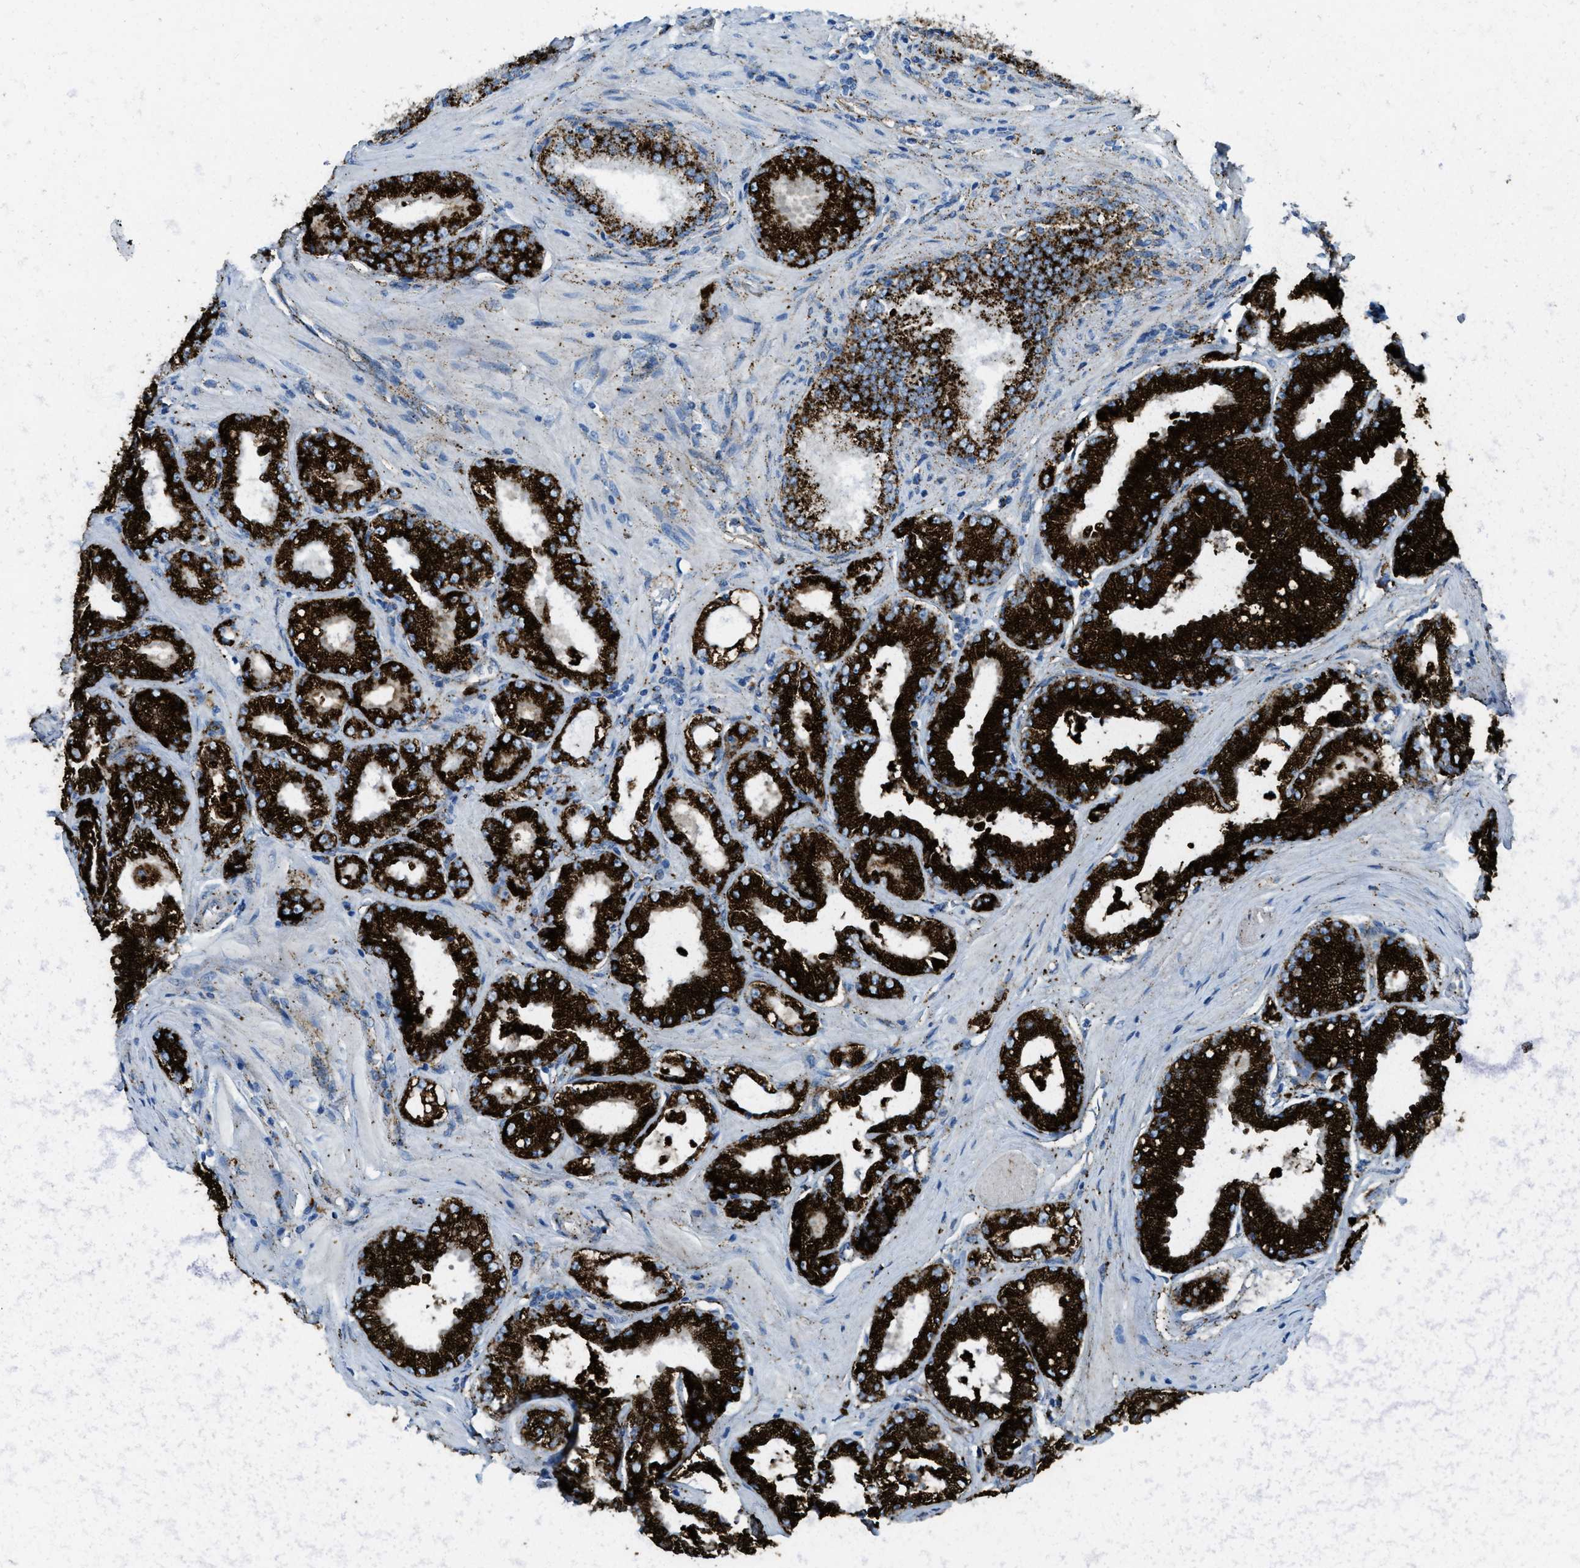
{"staining": {"intensity": "strong", "quantity": ">75%", "location": "cytoplasmic/membranous"}, "tissue": "prostate cancer", "cell_type": "Tumor cells", "image_type": "cancer", "snomed": [{"axis": "morphology", "description": "Adenocarcinoma, Low grade"}, {"axis": "topography", "description": "Prostate"}], "caption": "Brown immunohistochemical staining in prostate cancer demonstrates strong cytoplasmic/membranous expression in about >75% of tumor cells.", "gene": "SCARB2", "patient": {"sex": "male", "age": 57}}